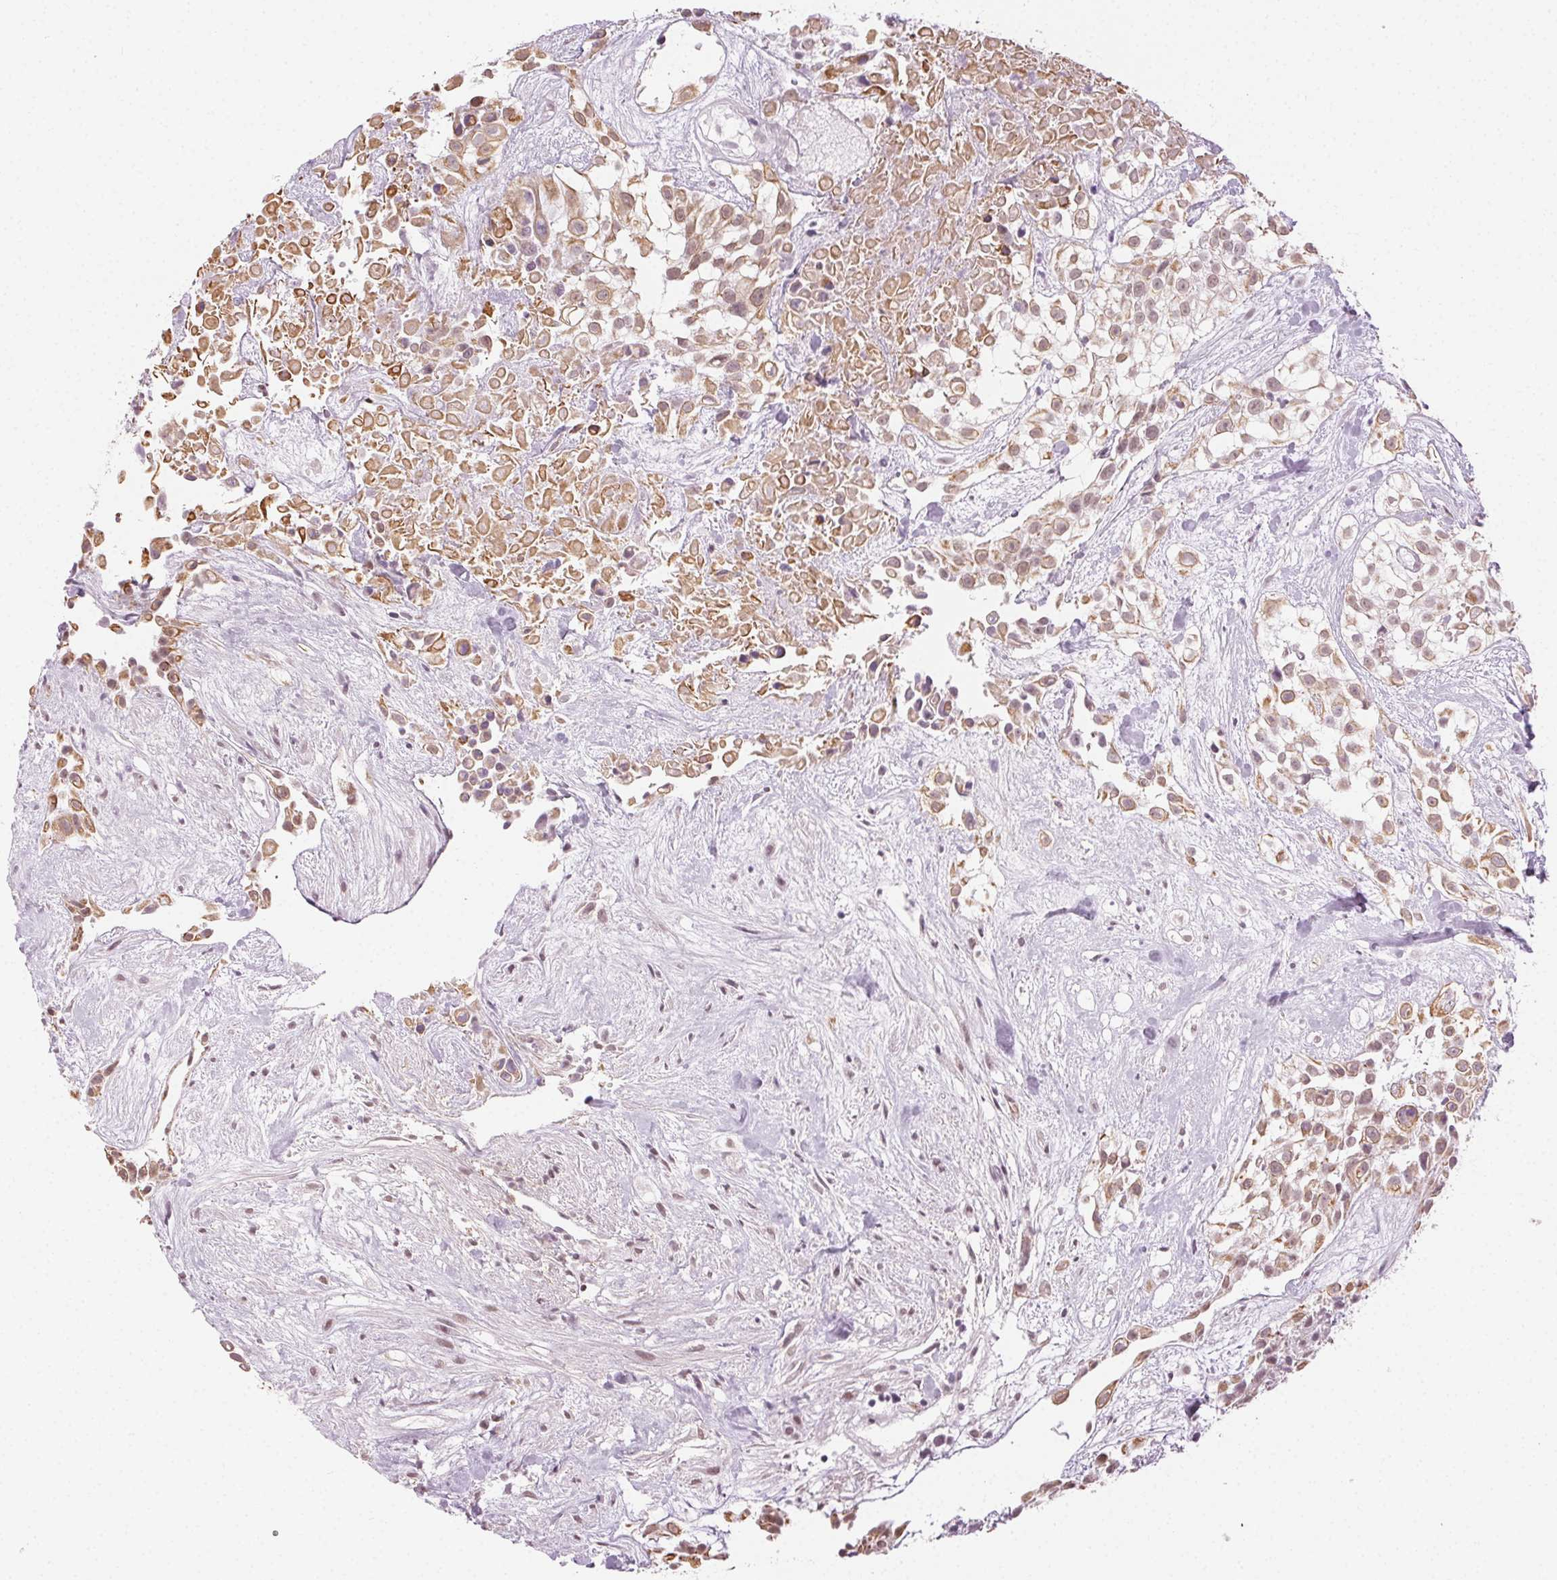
{"staining": {"intensity": "weak", "quantity": ">75%", "location": "cytoplasmic/membranous"}, "tissue": "urothelial cancer", "cell_type": "Tumor cells", "image_type": "cancer", "snomed": [{"axis": "morphology", "description": "Urothelial carcinoma, High grade"}, {"axis": "topography", "description": "Urinary bladder"}], "caption": "Immunohistochemistry micrograph of urothelial cancer stained for a protein (brown), which displays low levels of weak cytoplasmic/membranous positivity in about >75% of tumor cells.", "gene": "AIF1L", "patient": {"sex": "male", "age": 56}}